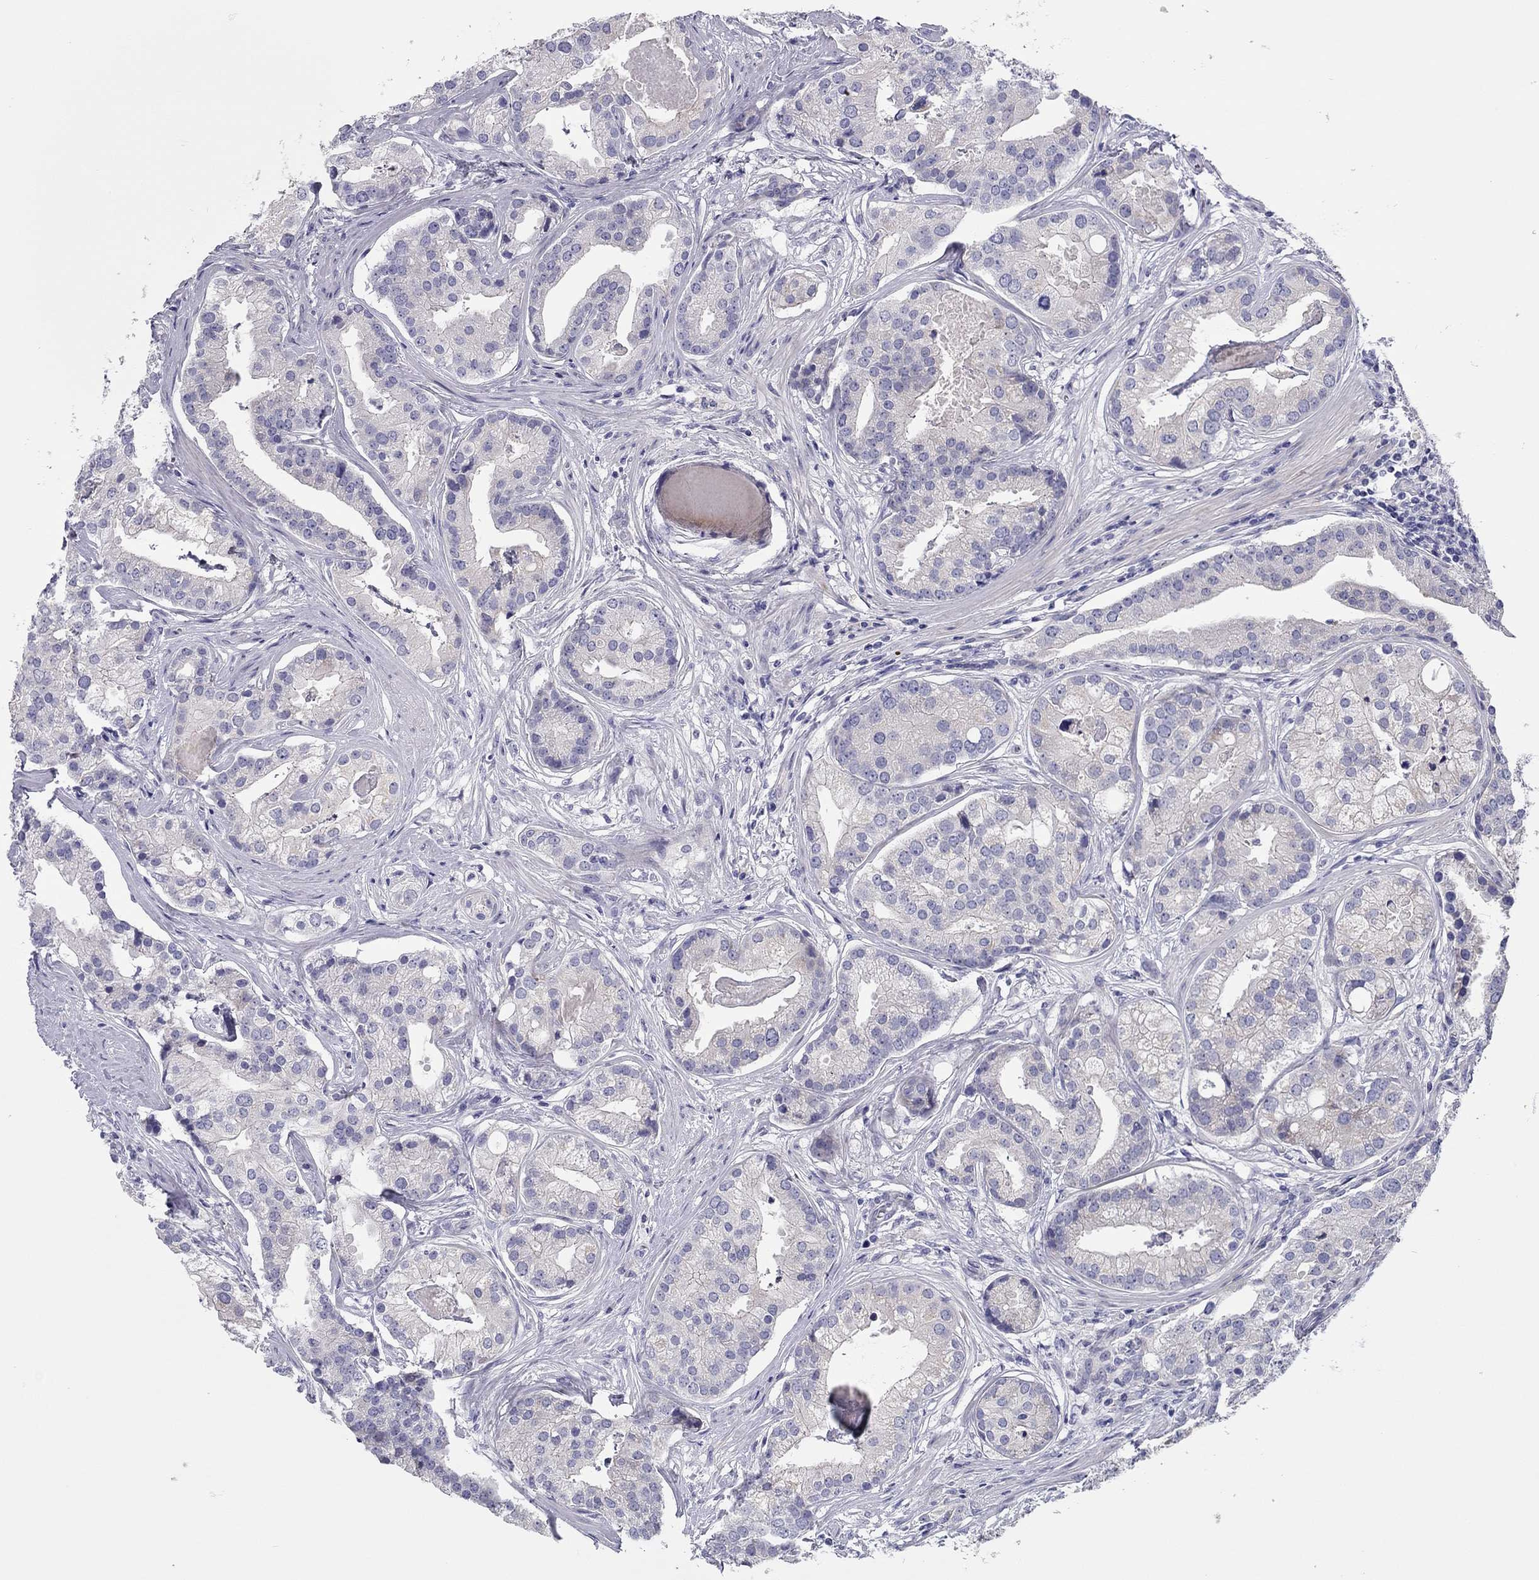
{"staining": {"intensity": "negative", "quantity": "none", "location": "none"}, "tissue": "prostate cancer", "cell_type": "Tumor cells", "image_type": "cancer", "snomed": [{"axis": "morphology", "description": "Adenocarcinoma, NOS"}, {"axis": "topography", "description": "Prostate and seminal vesicle, NOS"}, {"axis": "topography", "description": "Prostate"}], "caption": "Histopathology image shows no protein positivity in tumor cells of prostate cancer tissue. (DAB IHC visualized using brightfield microscopy, high magnification).", "gene": "SCARB1", "patient": {"sex": "male", "age": 44}}